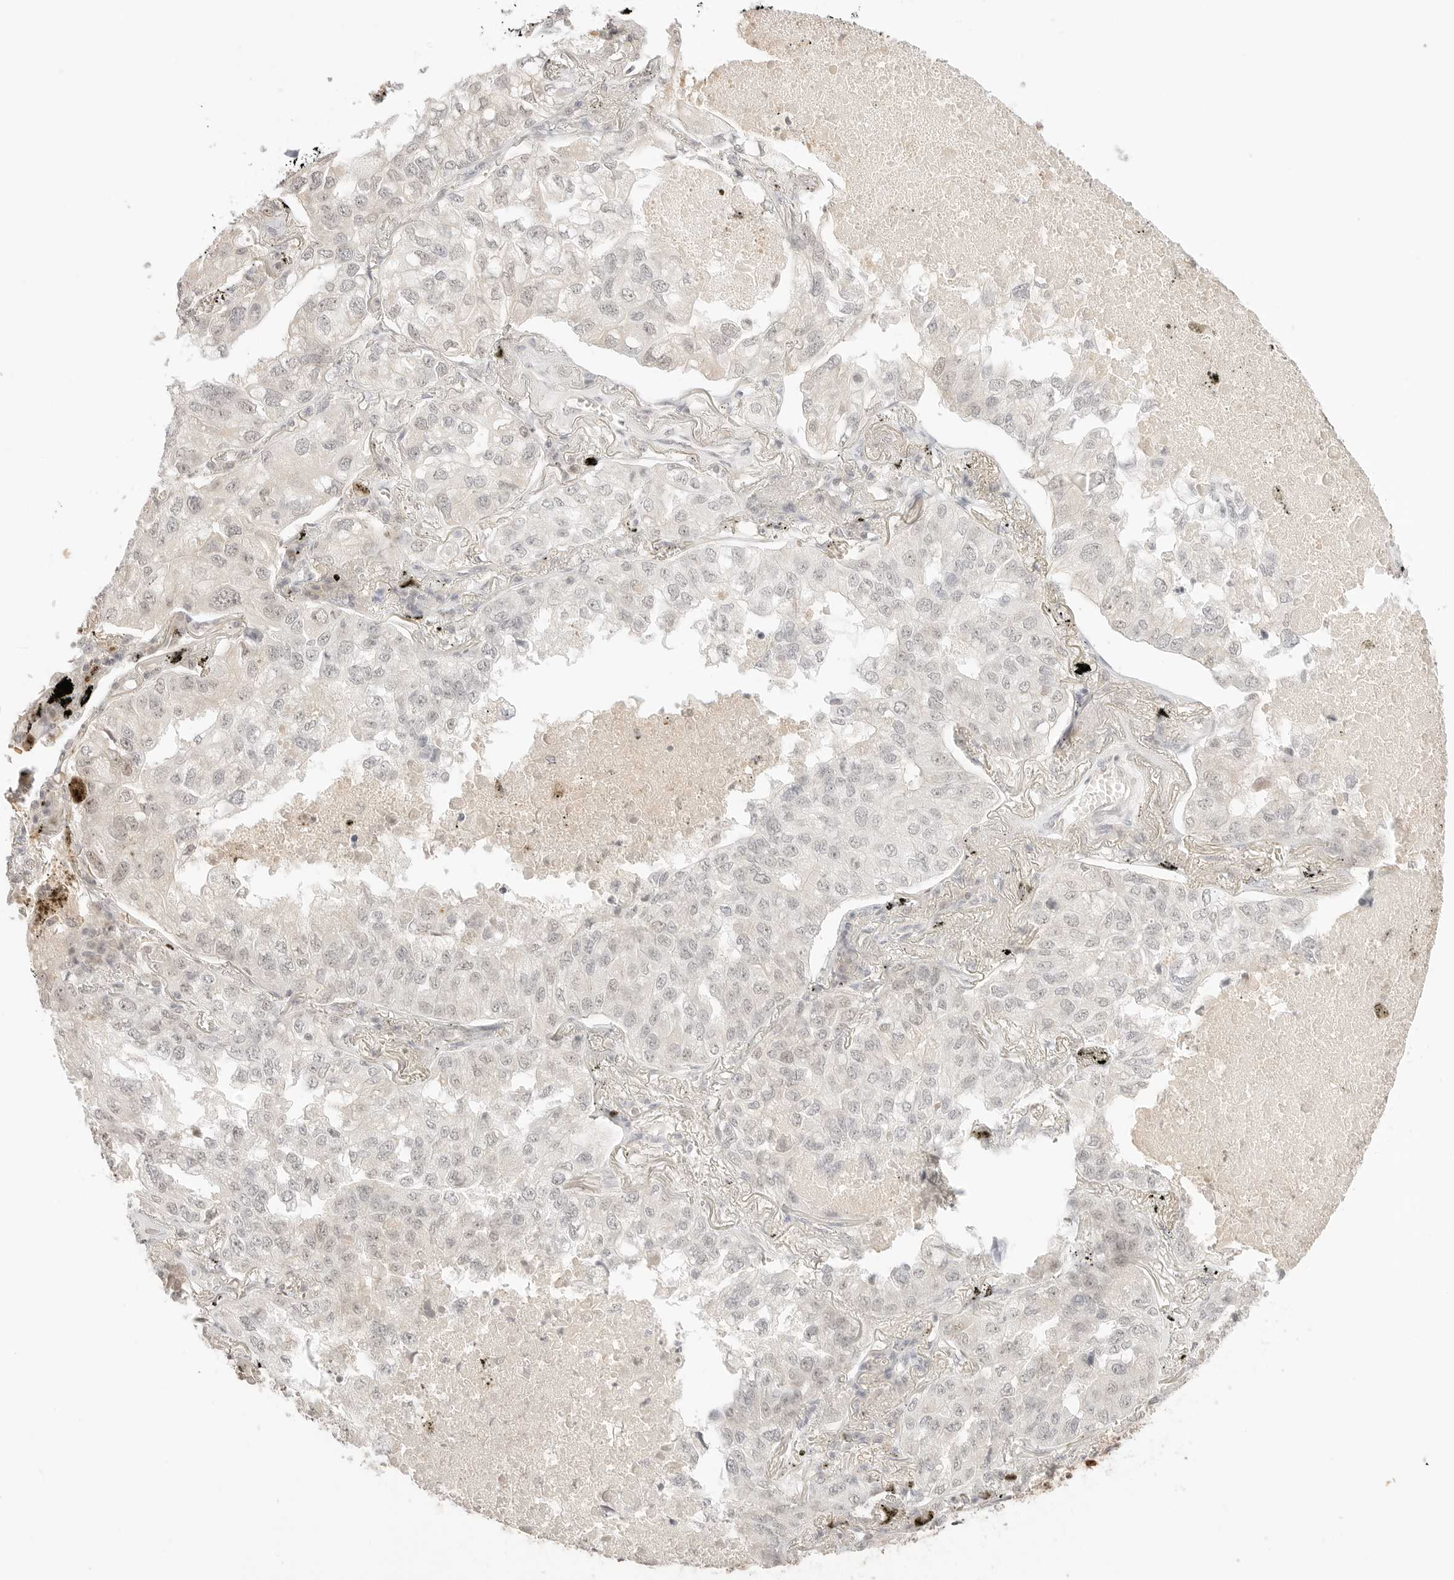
{"staining": {"intensity": "negative", "quantity": "none", "location": "none"}, "tissue": "lung cancer", "cell_type": "Tumor cells", "image_type": "cancer", "snomed": [{"axis": "morphology", "description": "Adenocarcinoma, NOS"}, {"axis": "topography", "description": "Lung"}], "caption": "IHC of lung adenocarcinoma demonstrates no positivity in tumor cells.", "gene": "RPS6KL1", "patient": {"sex": "male", "age": 65}}